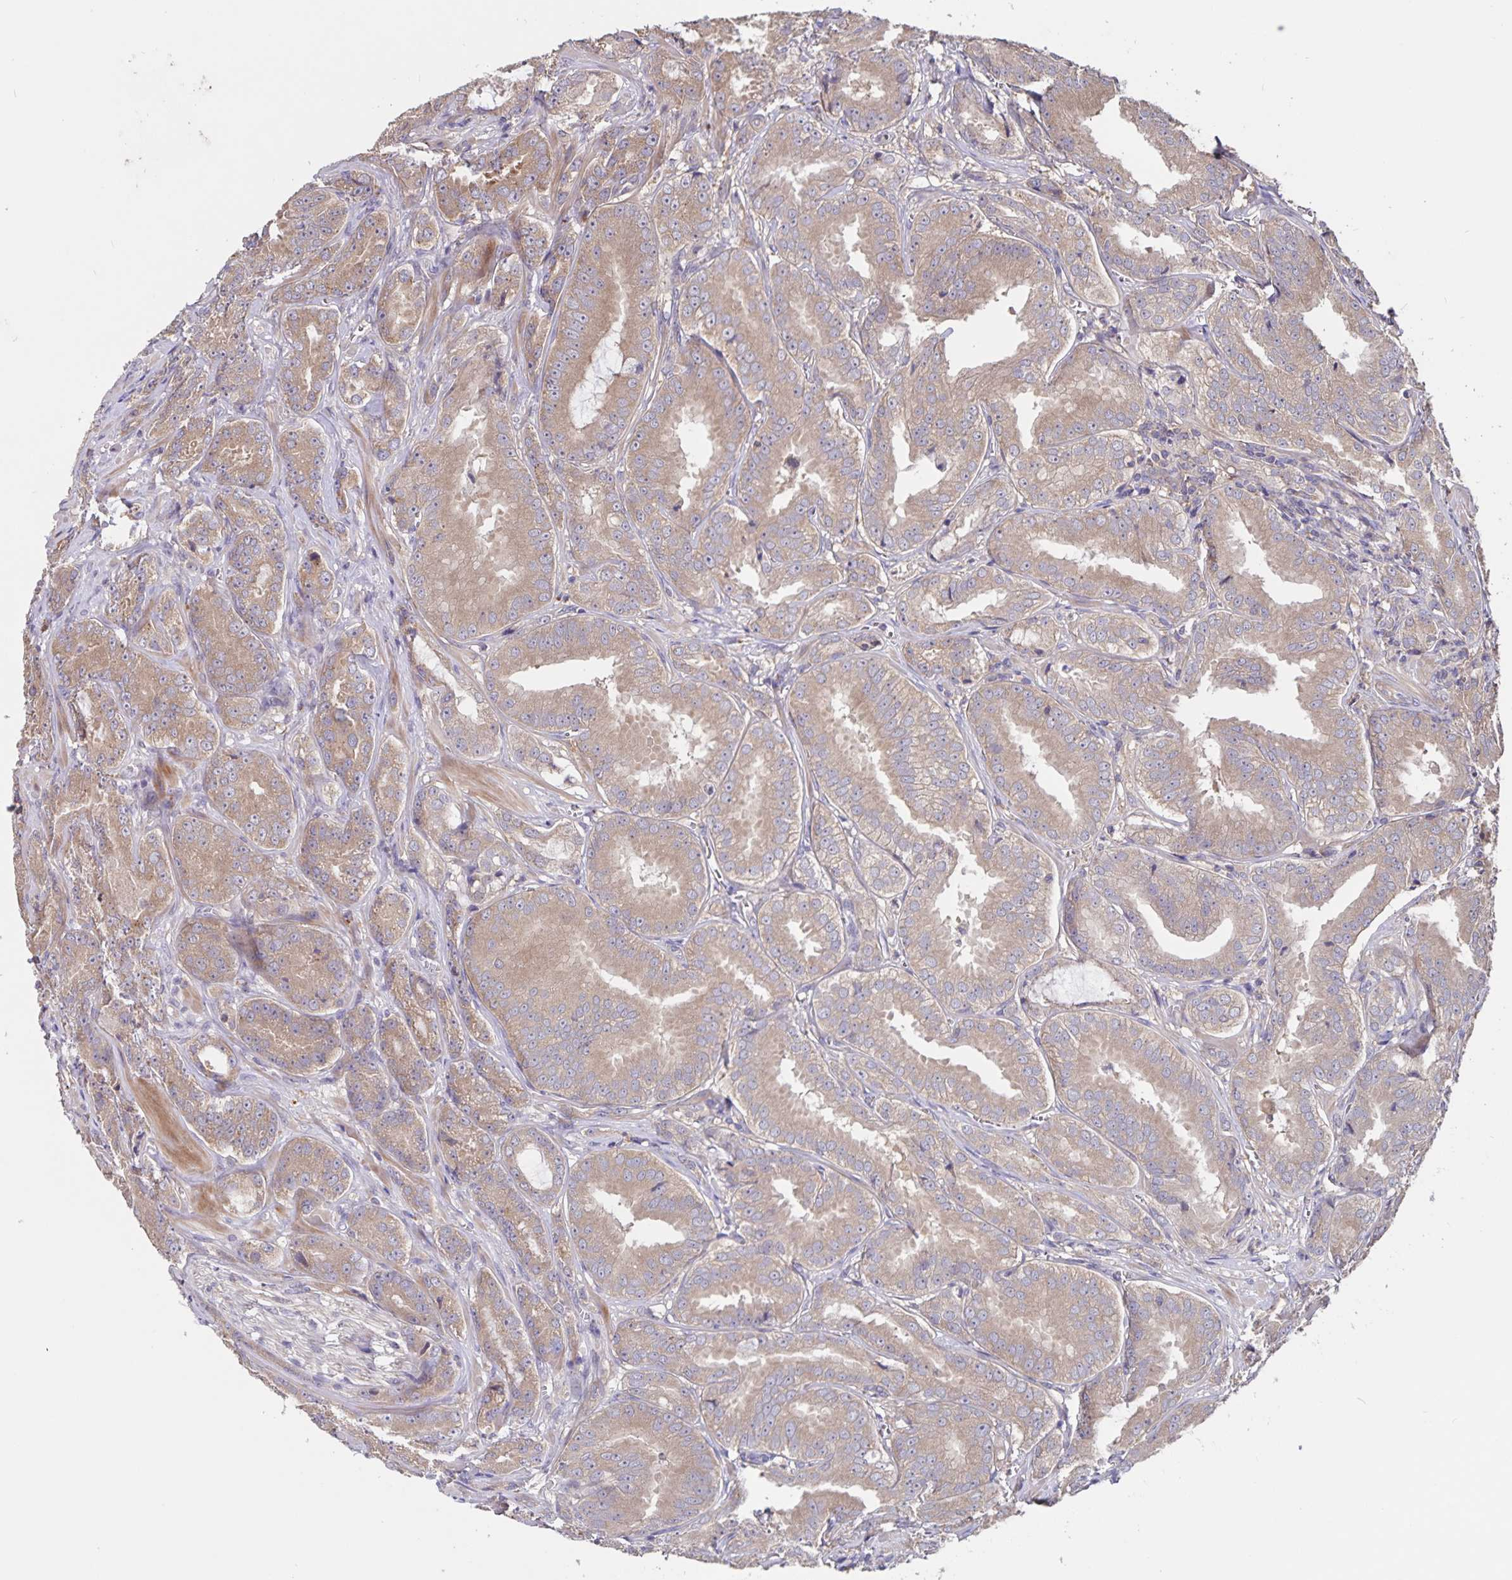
{"staining": {"intensity": "moderate", "quantity": ">75%", "location": "cytoplasmic/membranous"}, "tissue": "prostate cancer", "cell_type": "Tumor cells", "image_type": "cancer", "snomed": [{"axis": "morphology", "description": "Adenocarcinoma, High grade"}, {"axis": "topography", "description": "Prostate"}], "caption": "The photomicrograph demonstrates staining of prostate high-grade adenocarcinoma, revealing moderate cytoplasmic/membranous protein staining (brown color) within tumor cells.", "gene": "FBXL16", "patient": {"sex": "male", "age": 64}}